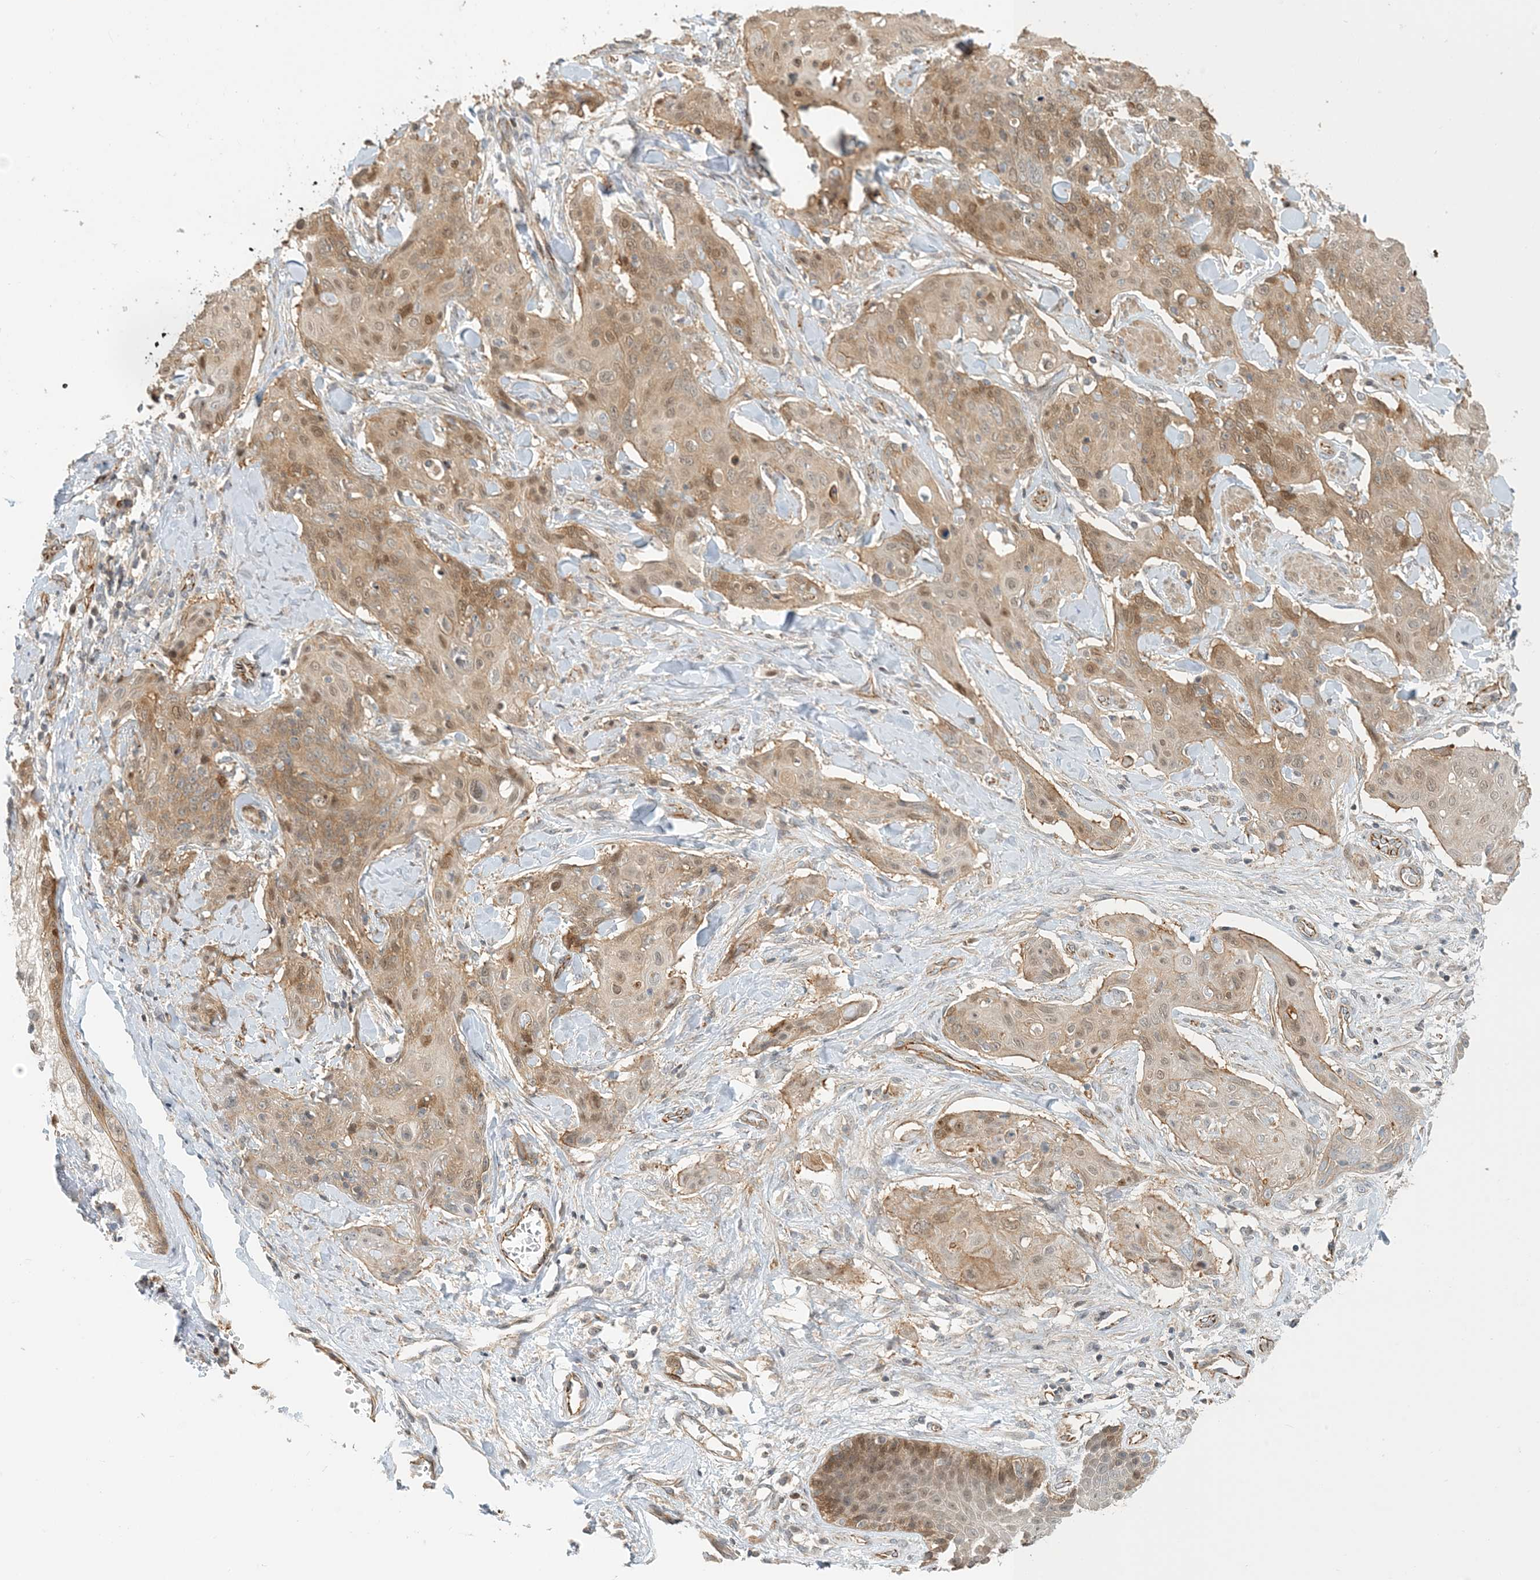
{"staining": {"intensity": "weak", "quantity": ">75%", "location": "cytoplasmic/membranous,nuclear"}, "tissue": "skin cancer", "cell_type": "Tumor cells", "image_type": "cancer", "snomed": [{"axis": "morphology", "description": "Squamous cell carcinoma, NOS"}, {"axis": "topography", "description": "Skin"}, {"axis": "topography", "description": "Vulva"}], "caption": "Protein expression analysis of skin squamous cell carcinoma displays weak cytoplasmic/membranous and nuclear positivity in about >75% of tumor cells.", "gene": "MAPKBP1", "patient": {"sex": "female", "age": 85}}